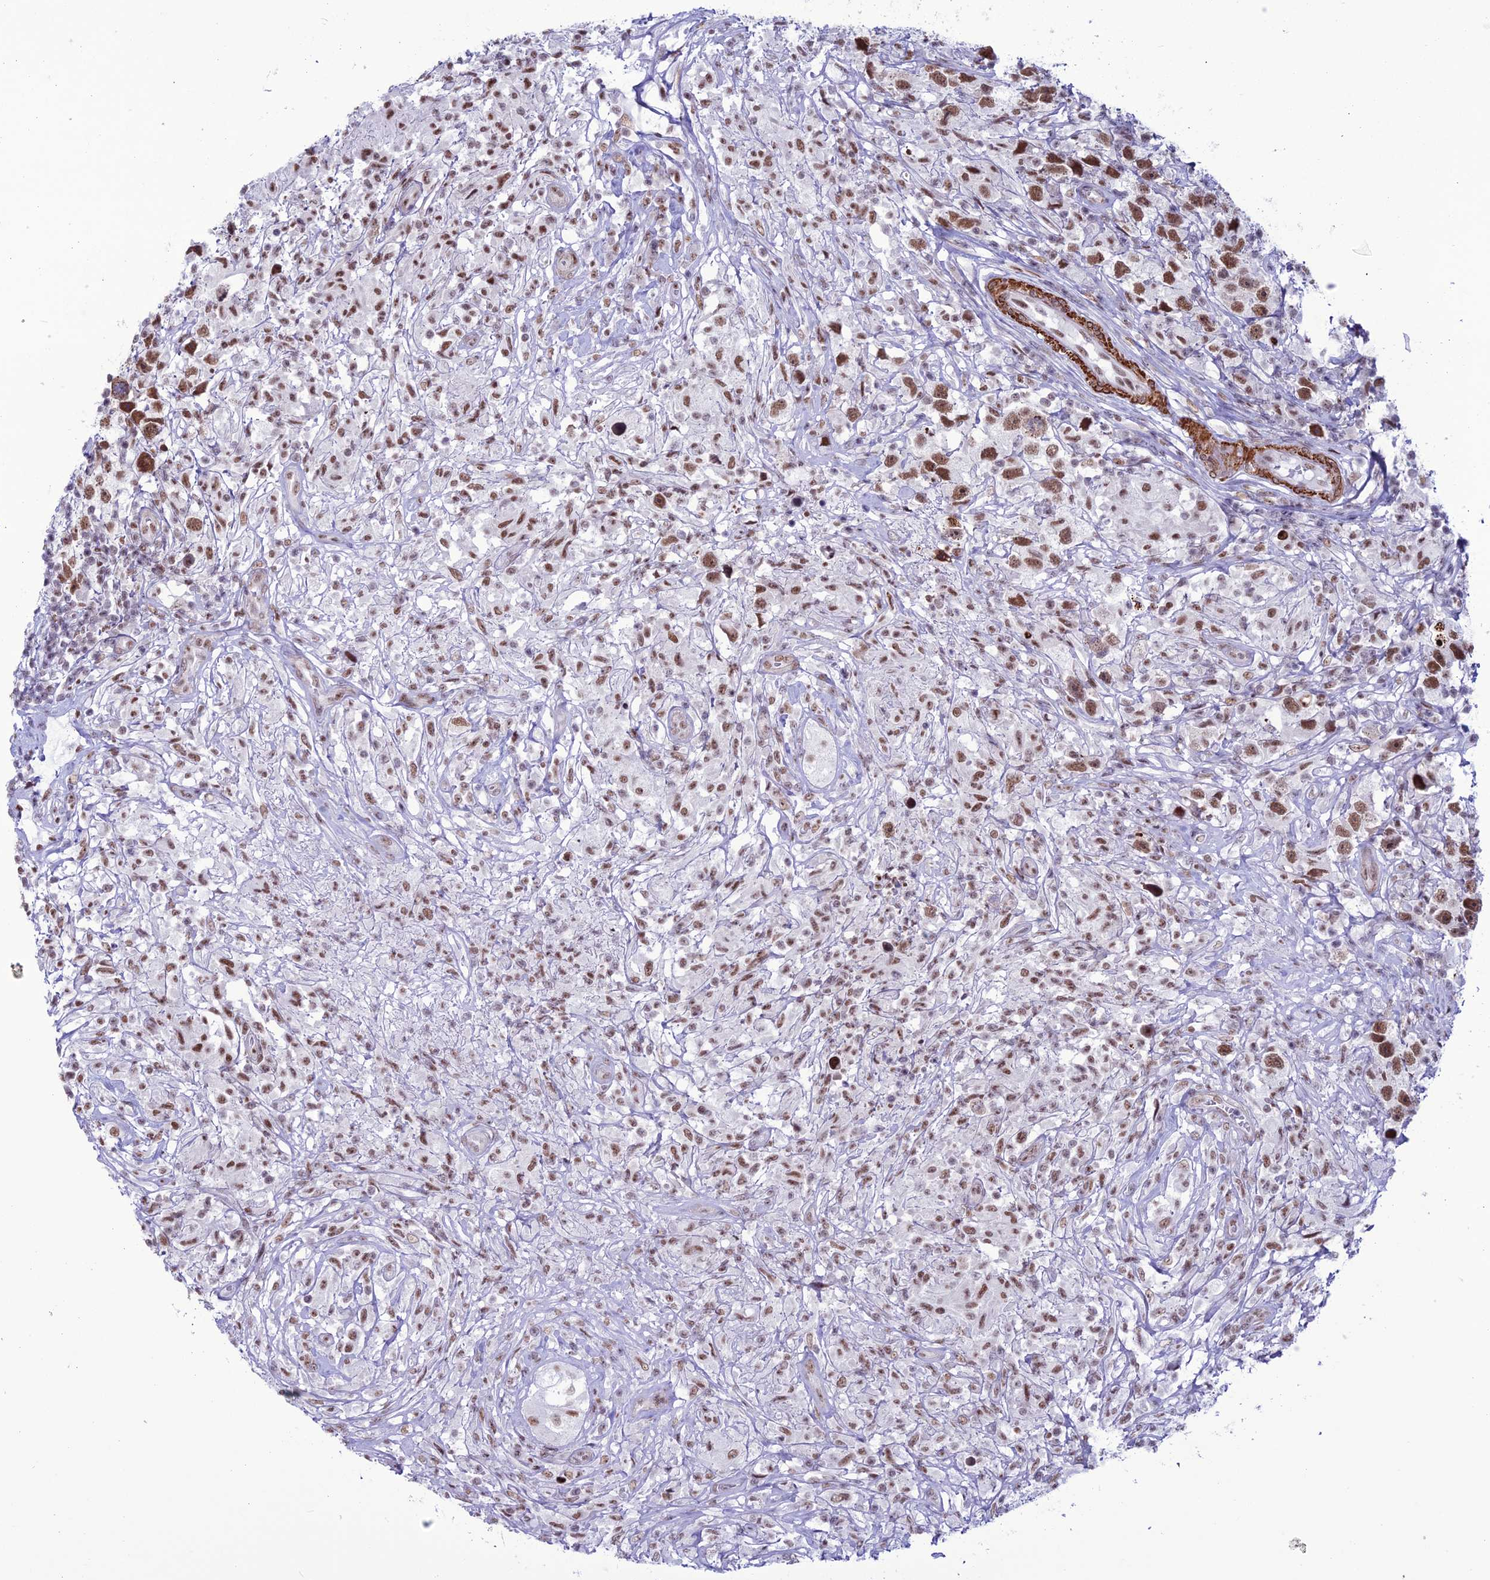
{"staining": {"intensity": "moderate", "quantity": ">75%", "location": "nuclear"}, "tissue": "testis cancer", "cell_type": "Tumor cells", "image_type": "cancer", "snomed": [{"axis": "morphology", "description": "Seminoma, NOS"}, {"axis": "topography", "description": "Testis"}], "caption": "An image showing moderate nuclear positivity in approximately >75% of tumor cells in testis seminoma, as visualized by brown immunohistochemical staining.", "gene": "U2AF1", "patient": {"sex": "male", "age": 49}}